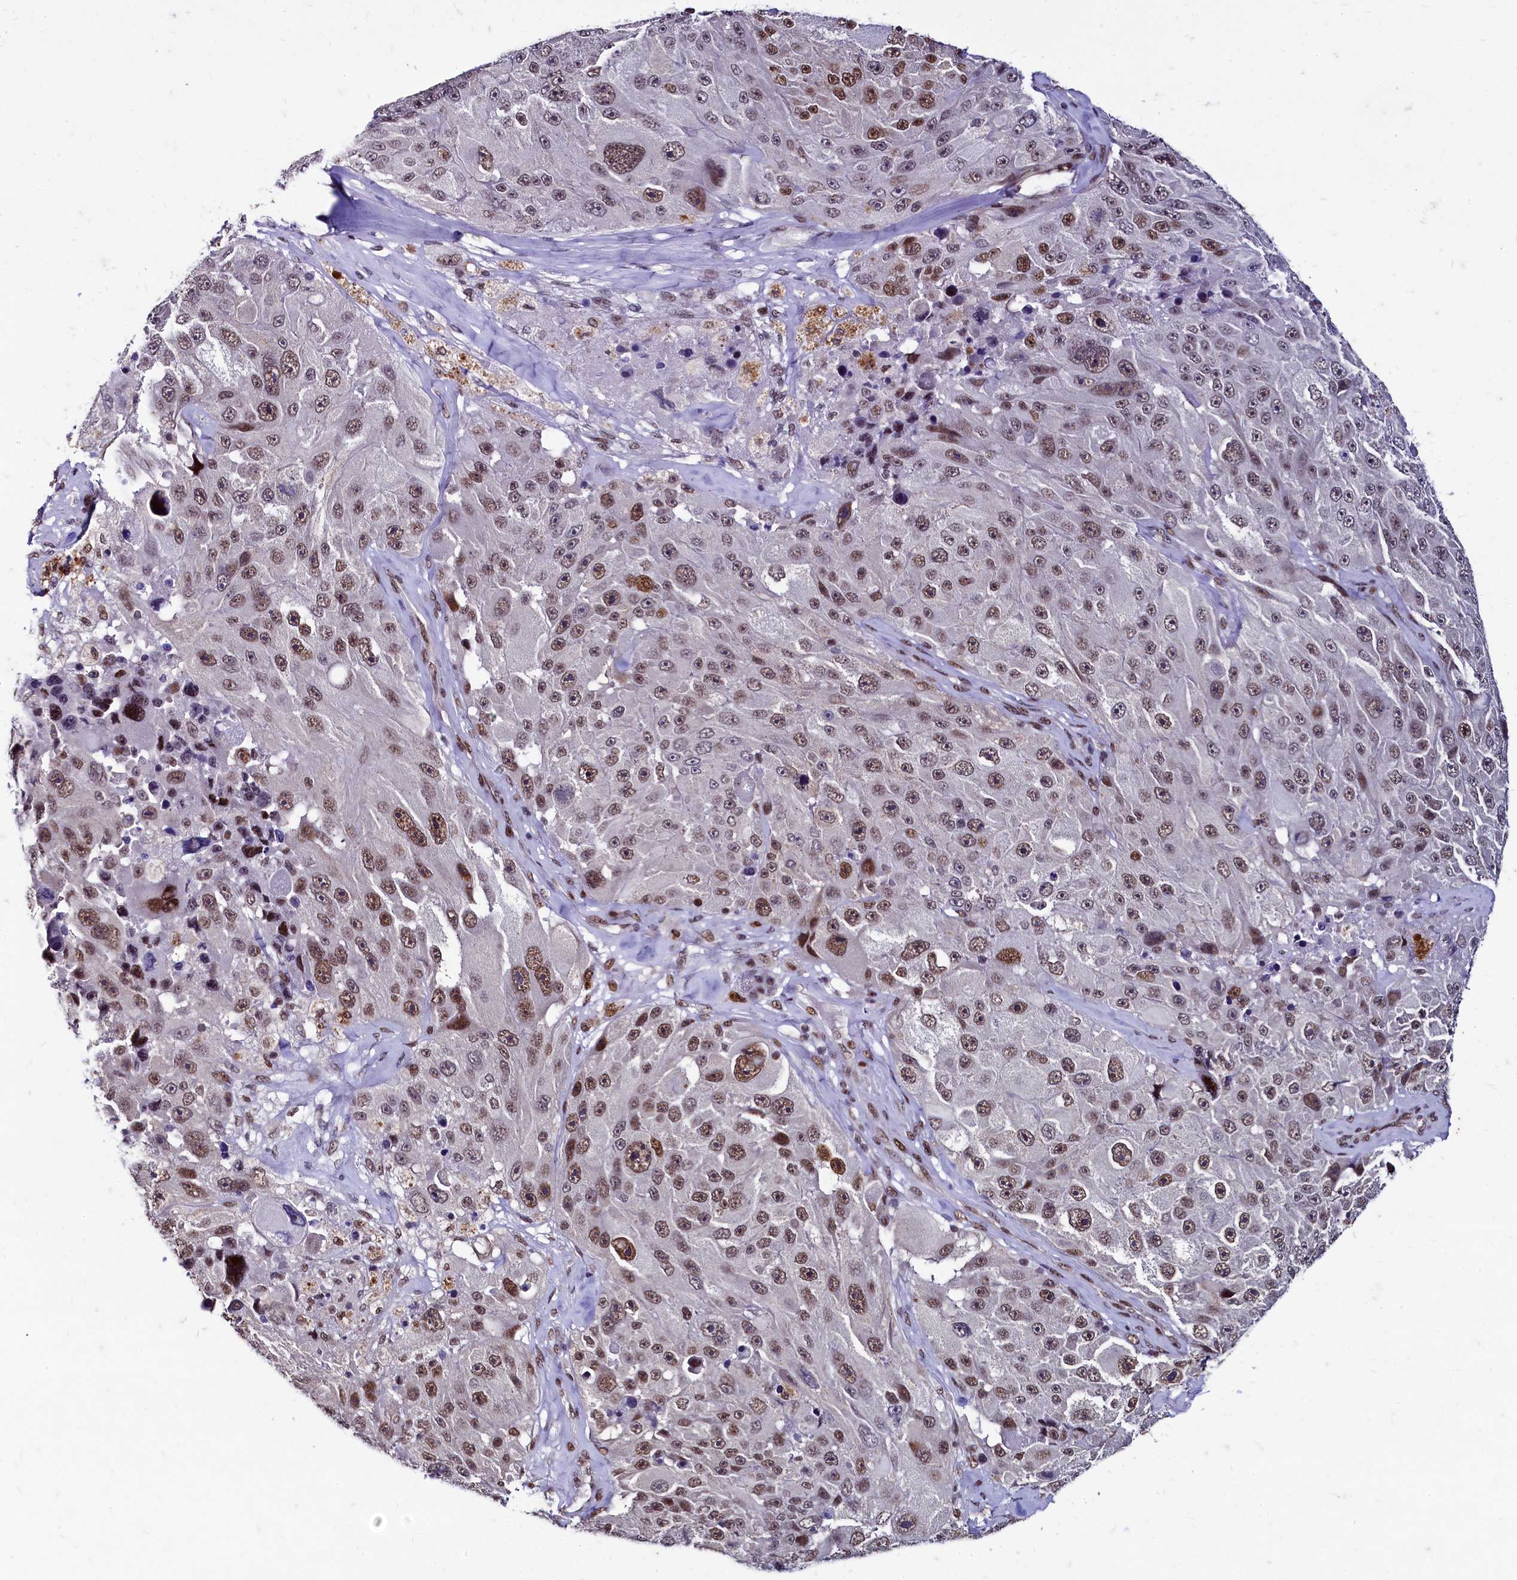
{"staining": {"intensity": "moderate", "quantity": ">75%", "location": "nuclear"}, "tissue": "melanoma", "cell_type": "Tumor cells", "image_type": "cancer", "snomed": [{"axis": "morphology", "description": "Malignant melanoma, Metastatic site"}, {"axis": "topography", "description": "Lymph node"}], "caption": "Protein staining displays moderate nuclear staining in approximately >75% of tumor cells in melanoma.", "gene": "CPSF7", "patient": {"sex": "male", "age": 62}}